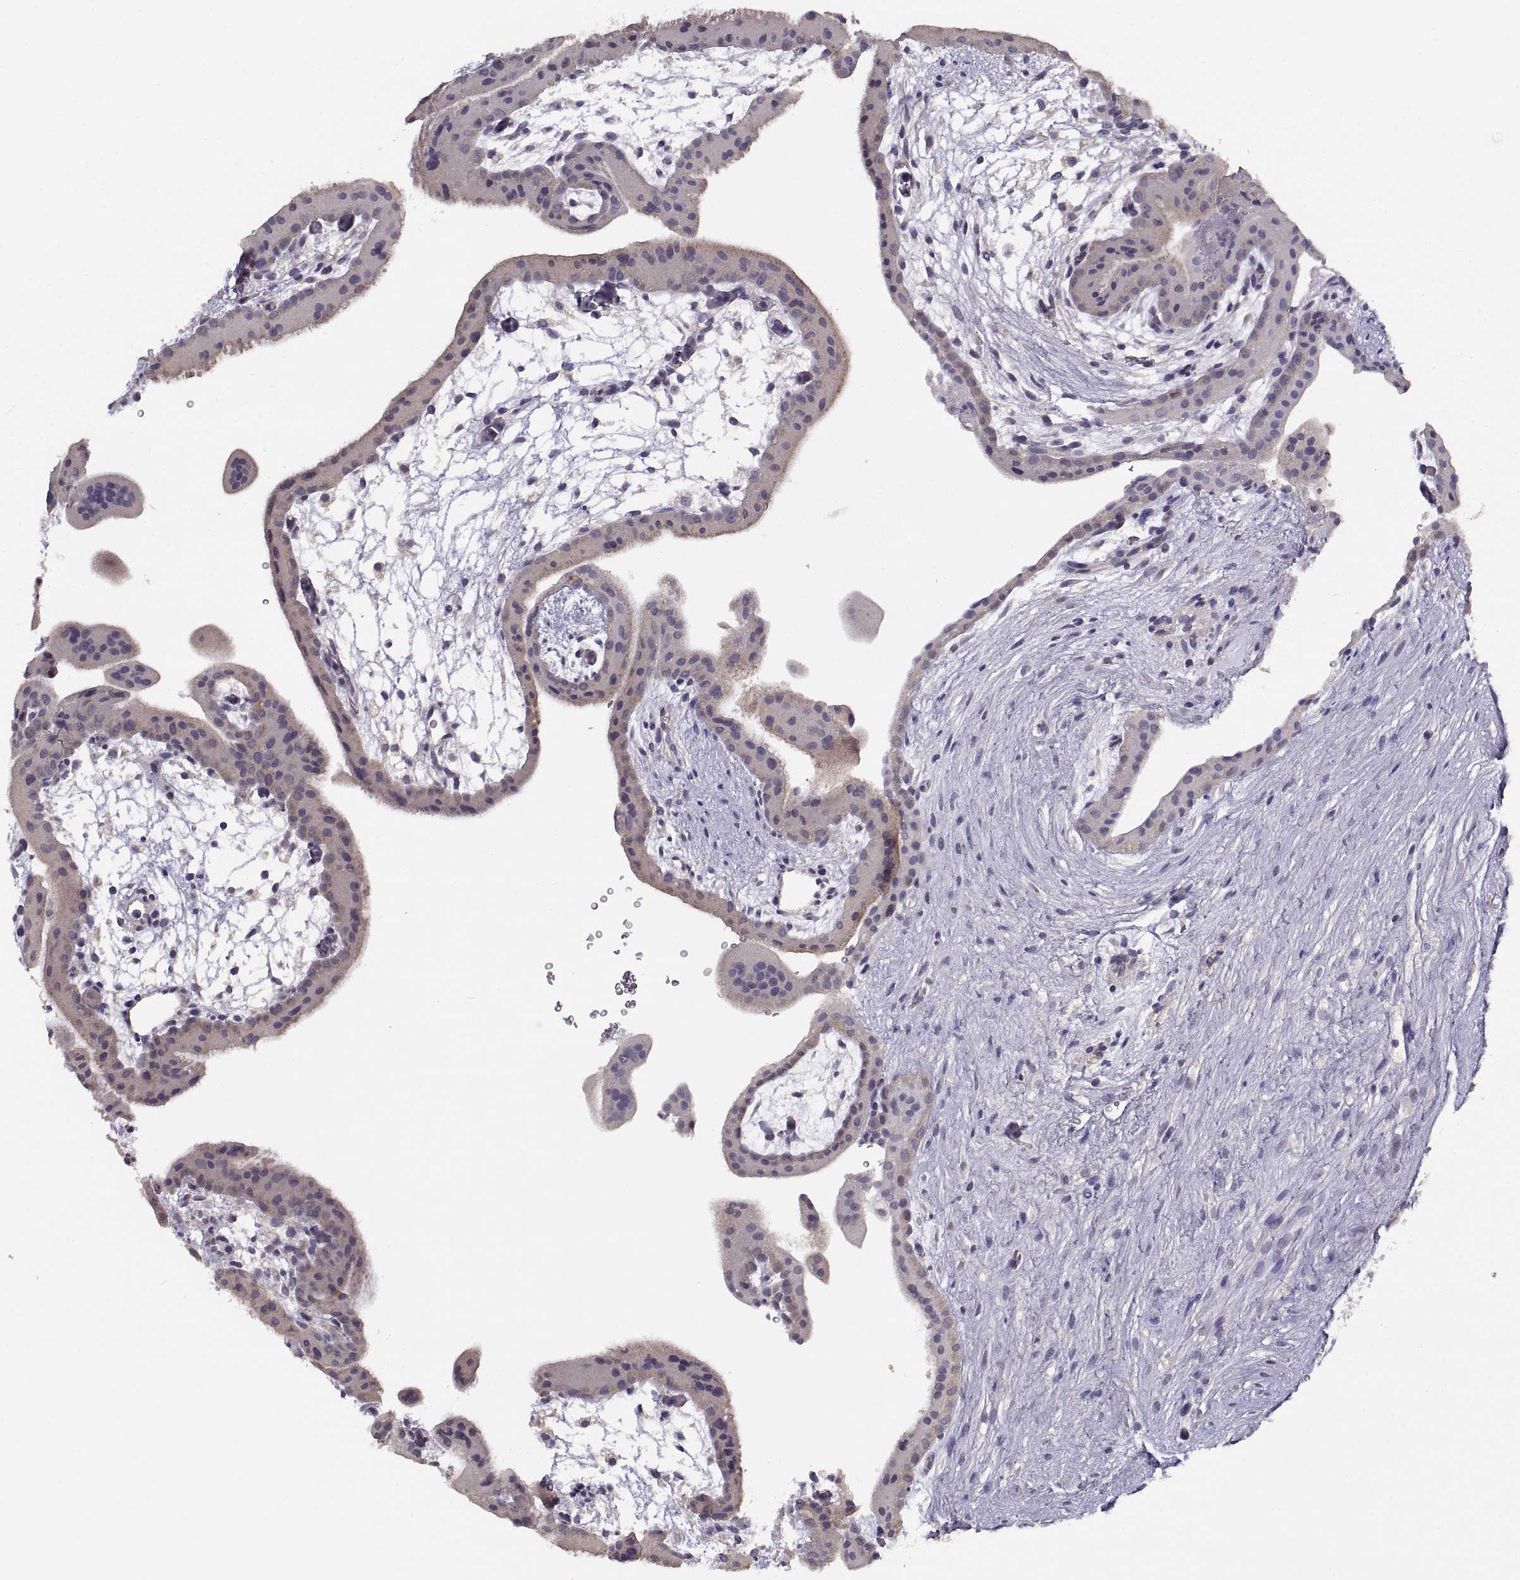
{"staining": {"intensity": "negative", "quantity": "none", "location": "none"}, "tissue": "placenta", "cell_type": "Decidual cells", "image_type": "normal", "snomed": [{"axis": "morphology", "description": "Normal tissue, NOS"}, {"axis": "topography", "description": "Placenta"}], "caption": "Histopathology image shows no protein positivity in decidual cells of unremarkable placenta. Nuclei are stained in blue.", "gene": "NMNAT2", "patient": {"sex": "female", "age": 19}}